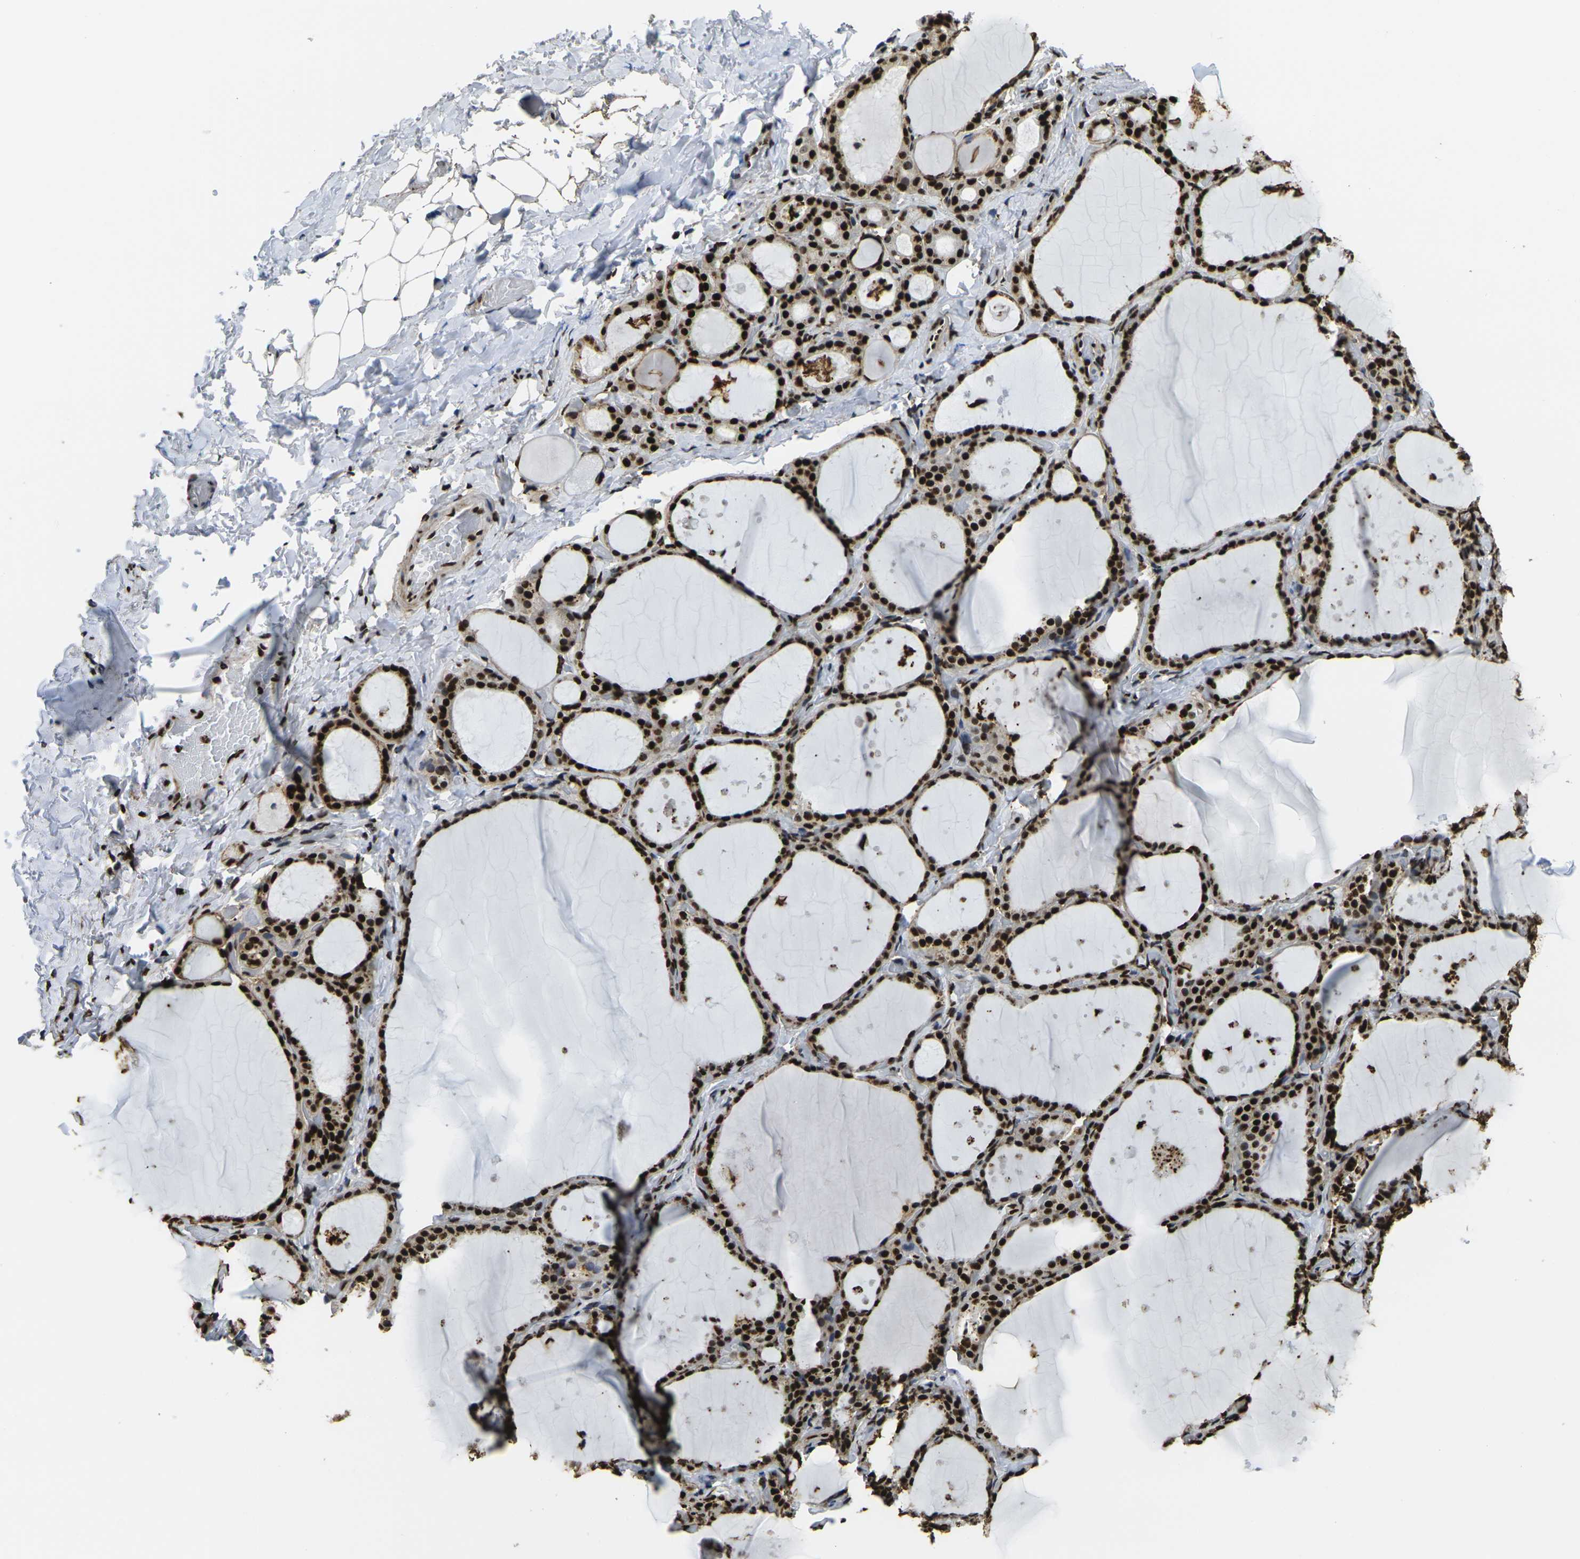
{"staining": {"intensity": "strong", "quantity": ">75%", "location": "nuclear"}, "tissue": "thyroid gland", "cell_type": "Glandular cells", "image_type": "normal", "snomed": [{"axis": "morphology", "description": "Normal tissue, NOS"}, {"axis": "topography", "description": "Thyroid gland"}], "caption": "The histopathology image reveals immunohistochemical staining of unremarkable thyroid gland. There is strong nuclear expression is appreciated in about >75% of glandular cells.", "gene": "SMARCC1", "patient": {"sex": "female", "age": 44}}